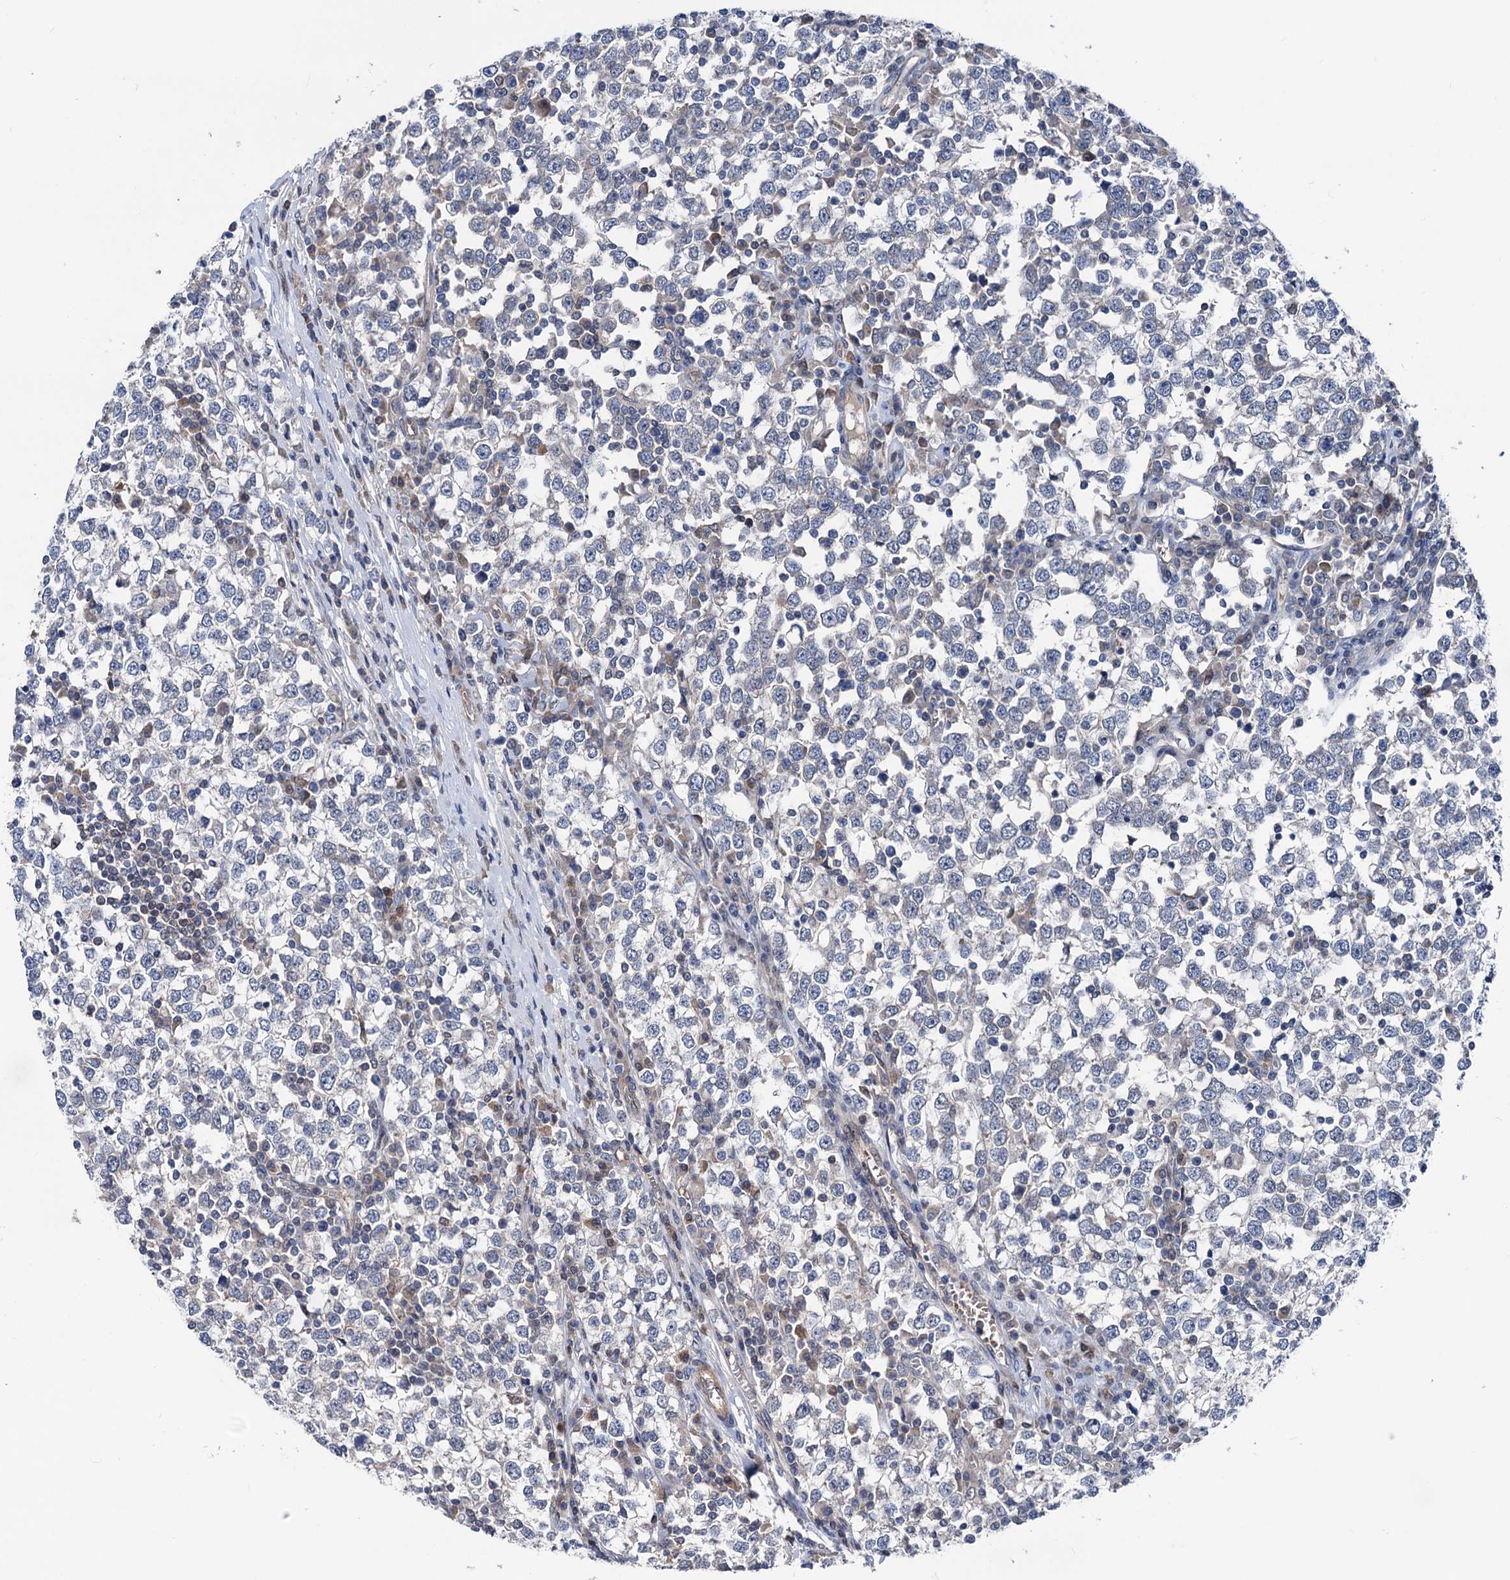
{"staining": {"intensity": "negative", "quantity": "none", "location": "none"}, "tissue": "testis cancer", "cell_type": "Tumor cells", "image_type": "cancer", "snomed": [{"axis": "morphology", "description": "Seminoma, NOS"}, {"axis": "topography", "description": "Testis"}], "caption": "An immunohistochemistry (IHC) image of testis cancer is shown. There is no staining in tumor cells of testis cancer.", "gene": "GLO1", "patient": {"sex": "male", "age": 65}}